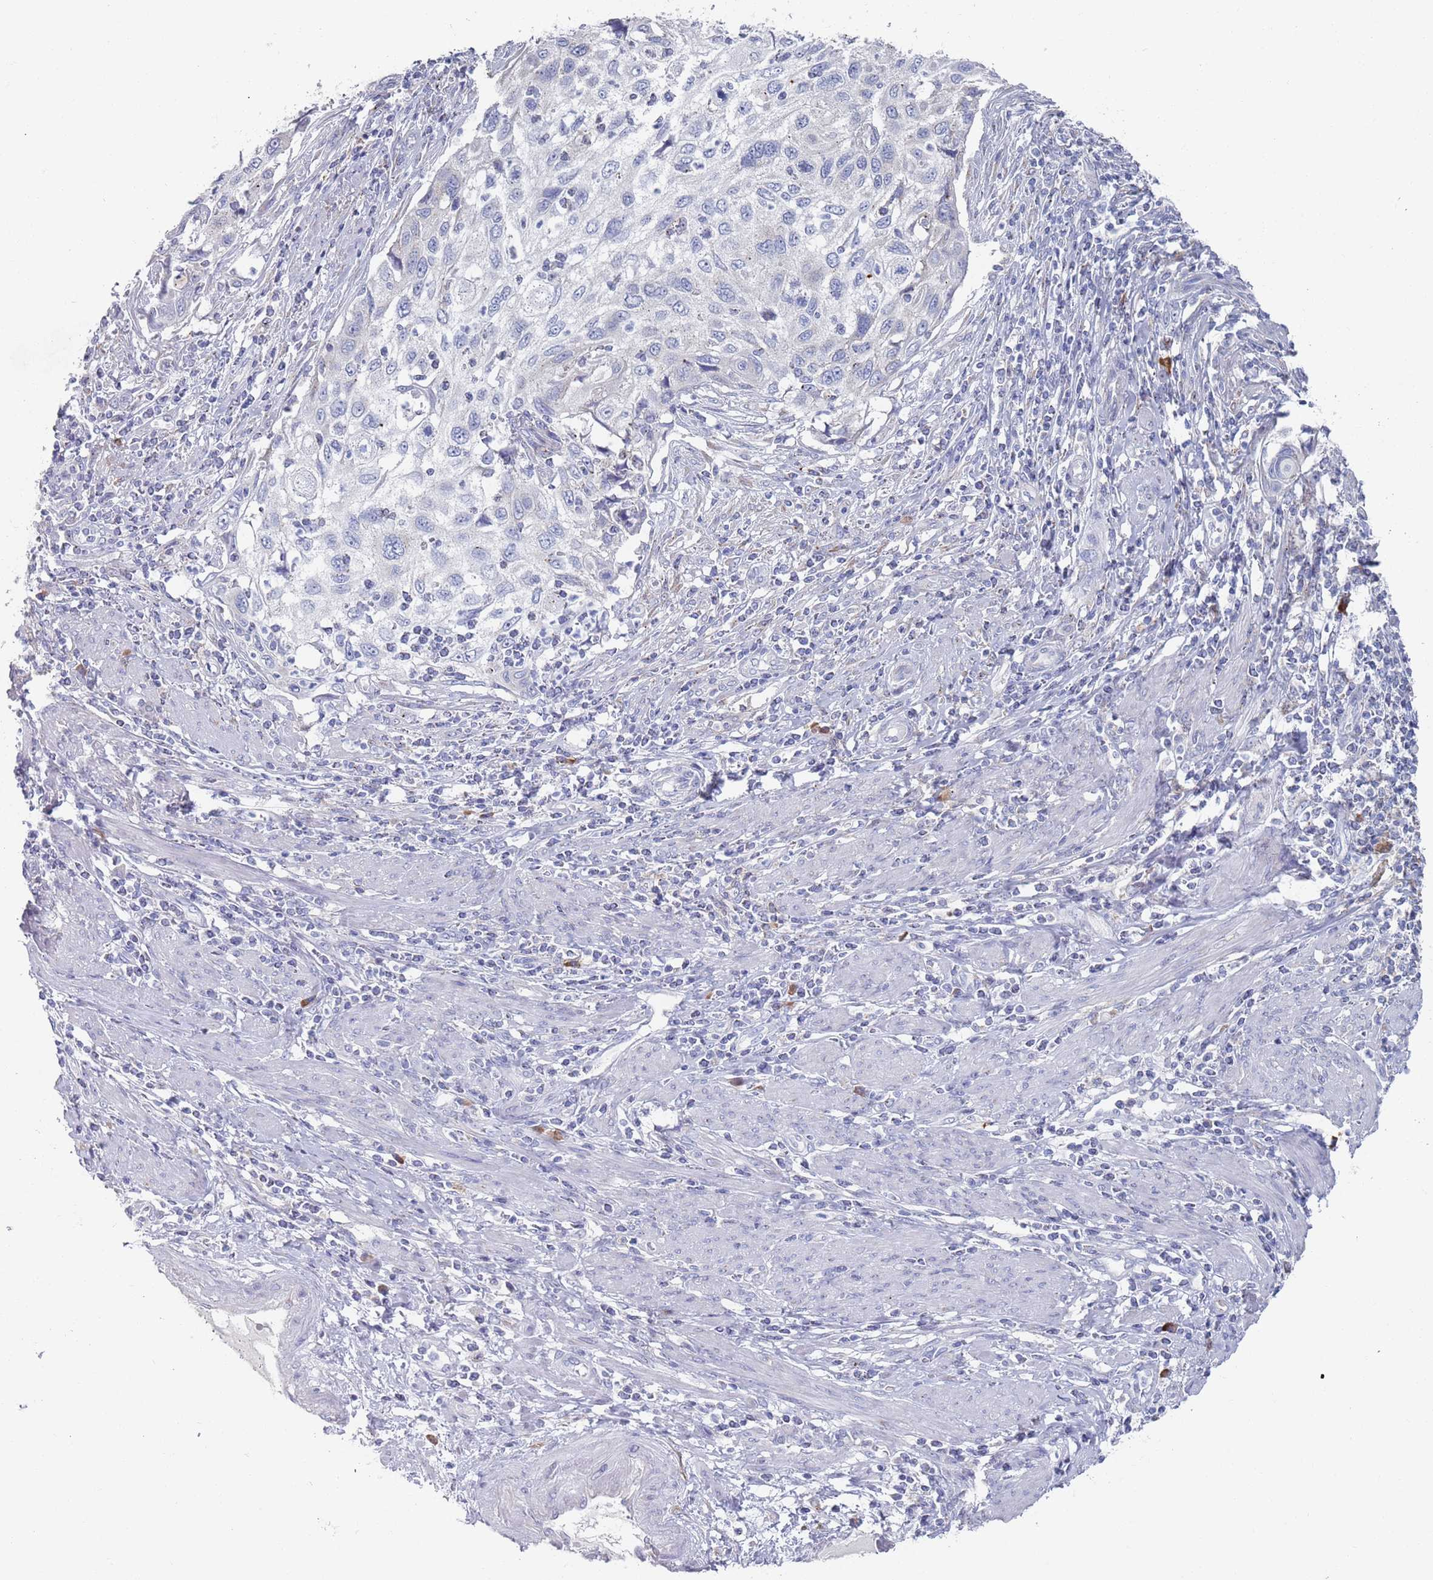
{"staining": {"intensity": "weak", "quantity": "<25%", "location": "cytoplasmic/membranous"}, "tissue": "cervical cancer", "cell_type": "Tumor cells", "image_type": "cancer", "snomed": [{"axis": "morphology", "description": "Squamous cell carcinoma, NOS"}, {"axis": "topography", "description": "Cervix"}], "caption": "This is an immunohistochemistry micrograph of human squamous cell carcinoma (cervical). There is no expression in tumor cells.", "gene": "MAT1A", "patient": {"sex": "female", "age": 70}}